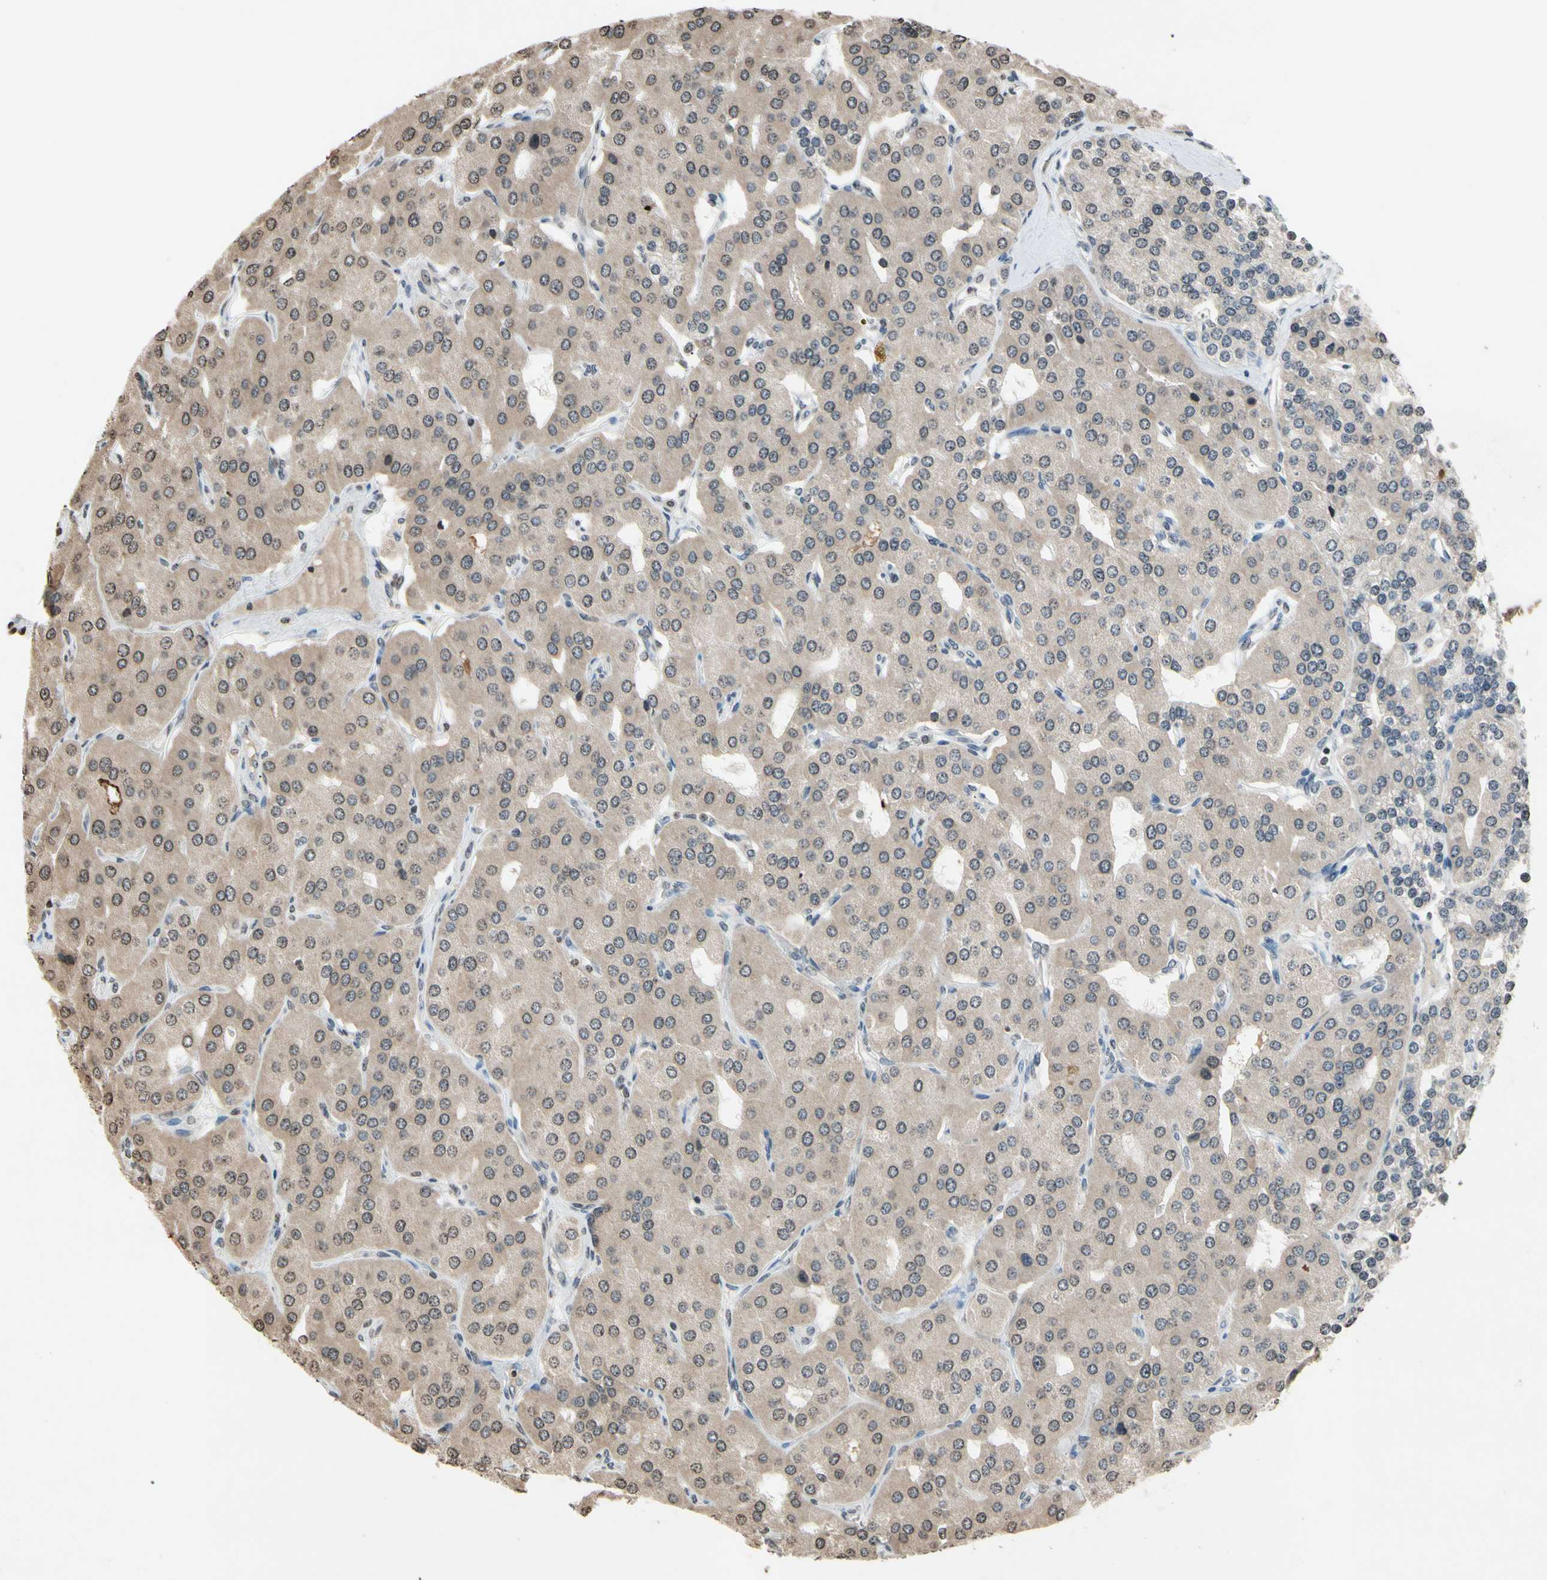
{"staining": {"intensity": "weak", "quantity": ">75%", "location": "cytoplasmic/membranous"}, "tissue": "parathyroid gland", "cell_type": "Glandular cells", "image_type": "normal", "snomed": [{"axis": "morphology", "description": "Normal tissue, NOS"}, {"axis": "morphology", "description": "Adenoma, NOS"}, {"axis": "topography", "description": "Parathyroid gland"}], "caption": "DAB (3,3'-diaminobenzidine) immunohistochemical staining of unremarkable parathyroid gland exhibits weak cytoplasmic/membranous protein expression in approximately >75% of glandular cells.", "gene": "CLDN11", "patient": {"sex": "female", "age": 86}}